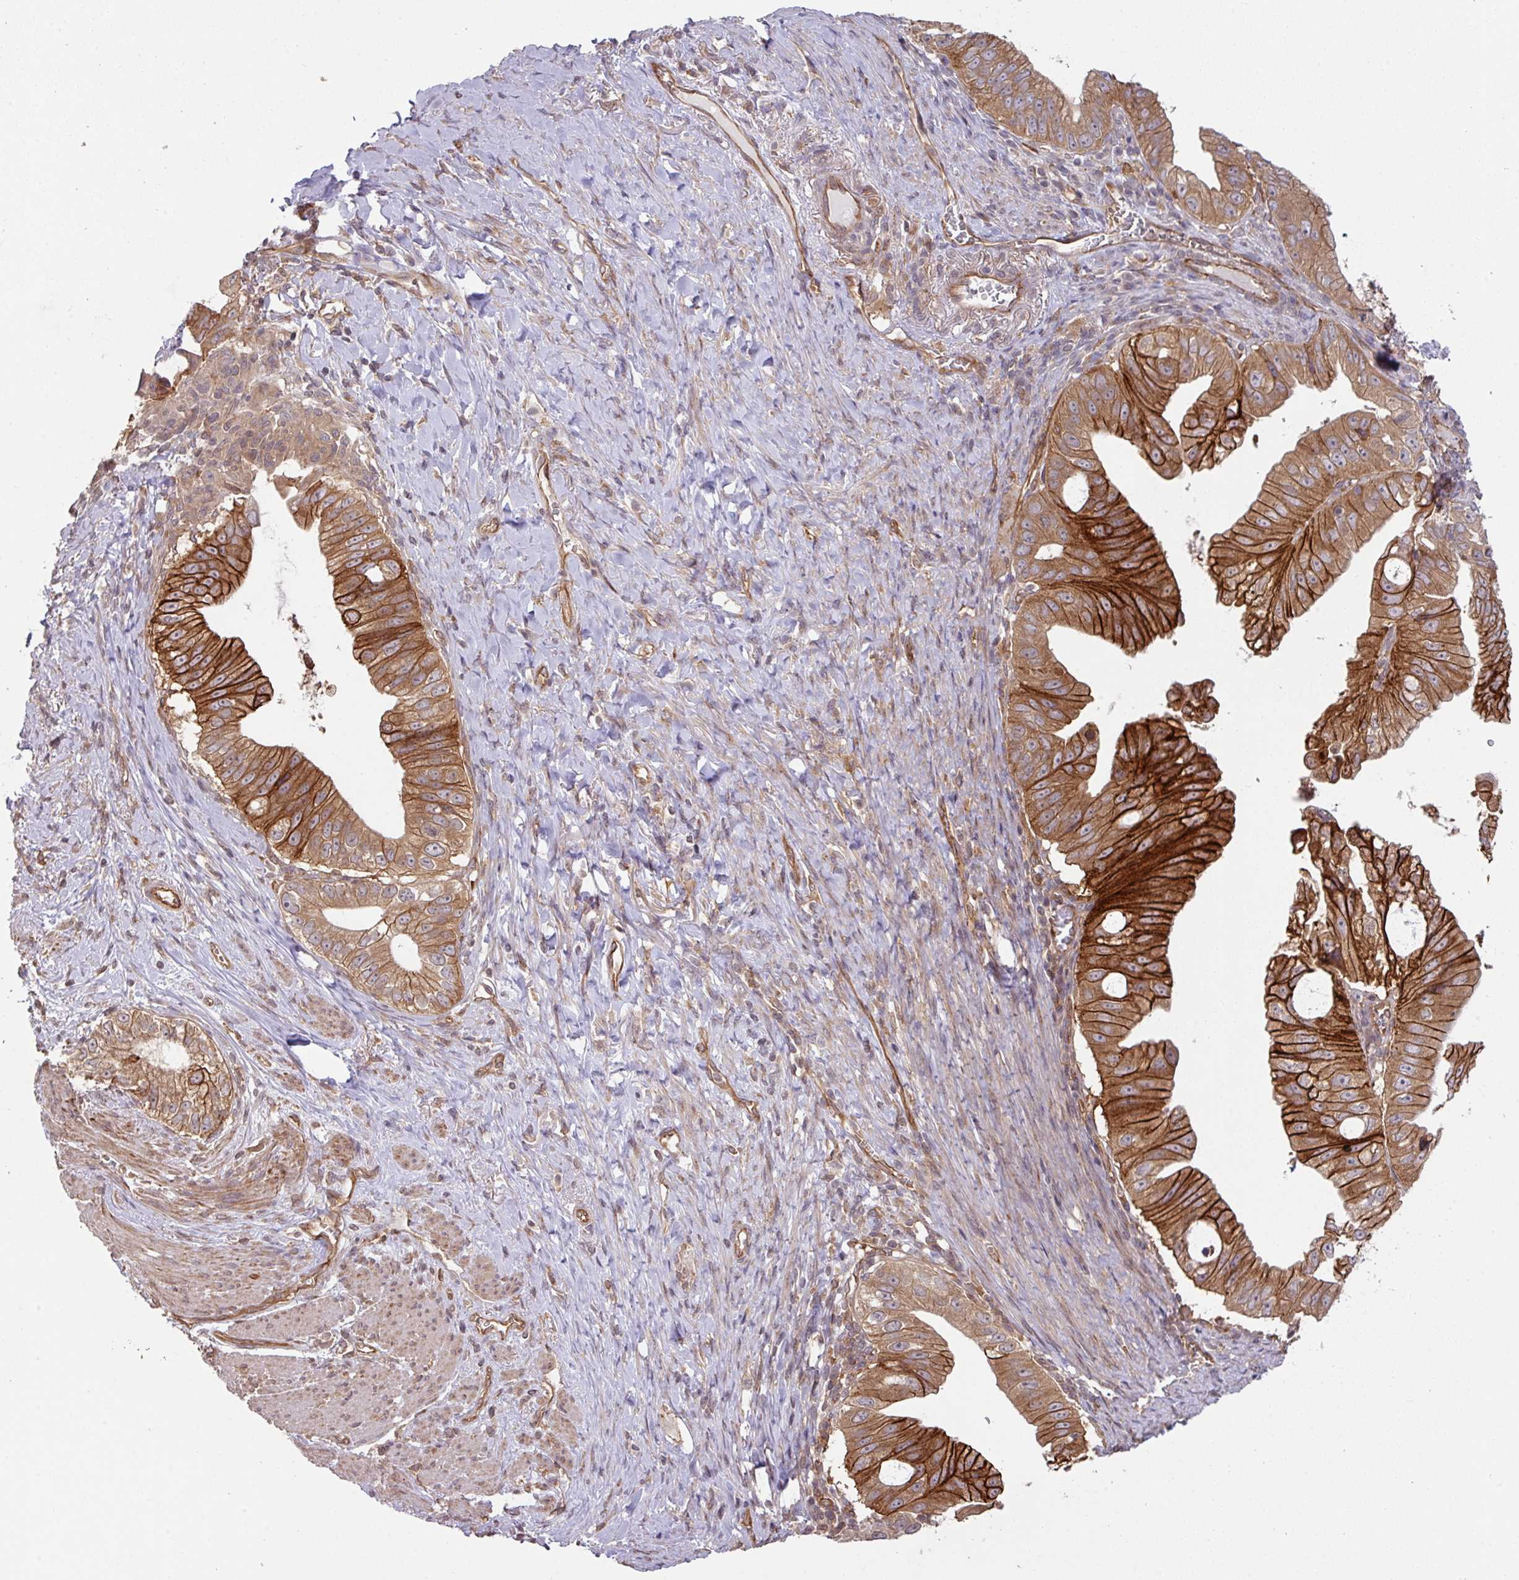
{"staining": {"intensity": "strong", "quantity": ">75%", "location": "cytoplasmic/membranous"}, "tissue": "pancreatic cancer", "cell_type": "Tumor cells", "image_type": "cancer", "snomed": [{"axis": "morphology", "description": "Adenocarcinoma, NOS"}, {"axis": "topography", "description": "Pancreas"}], "caption": "Brown immunohistochemical staining in human adenocarcinoma (pancreatic) exhibits strong cytoplasmic/membranous positivity in approximately >75% of tumor cells.", "gene": "CYFIP2", "patient": {"sex": "male", "age": 70}}